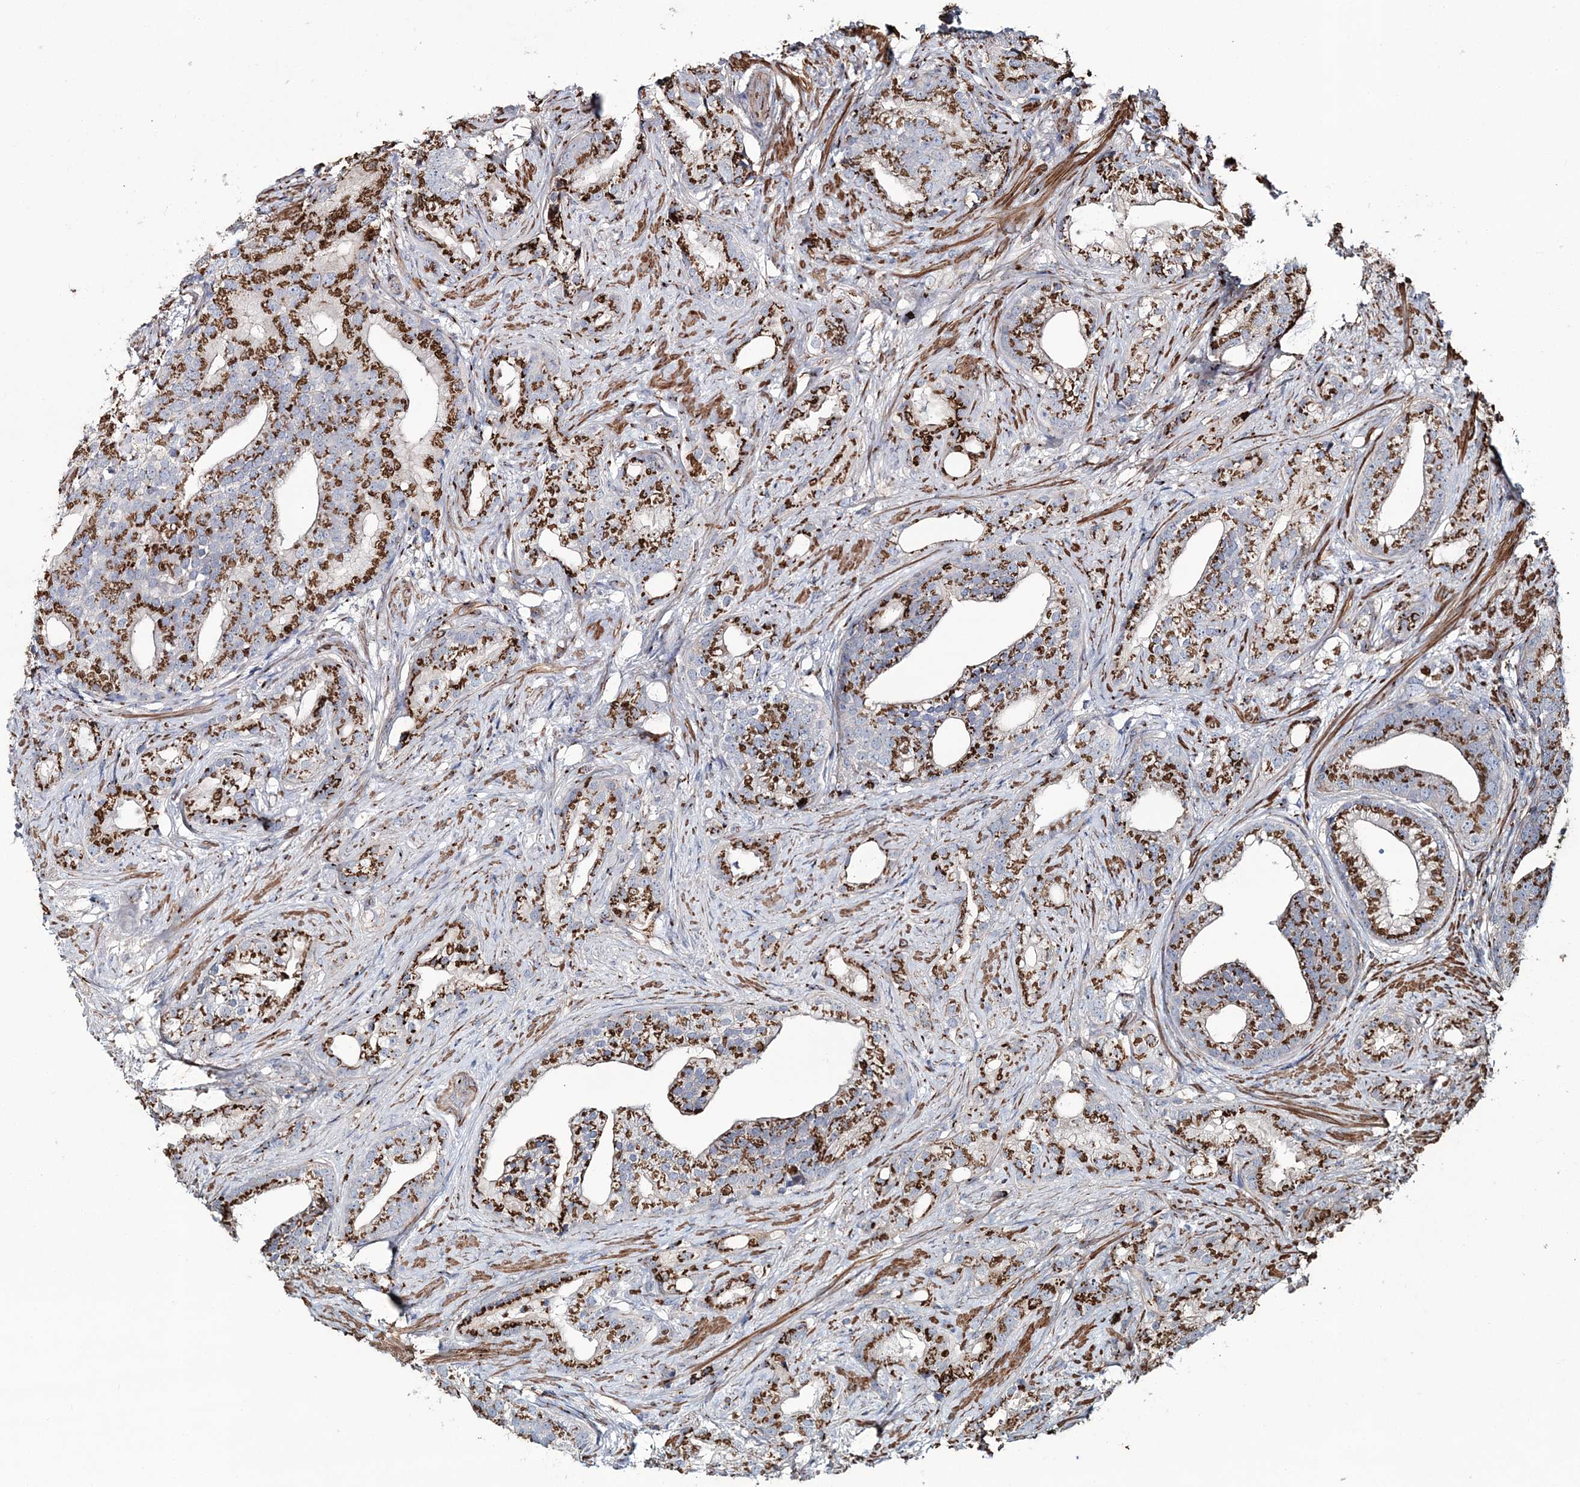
{"staining": {"intensity": "strong", "quantity": ">75%", "location": "cytoplasmic/membranous"}, "tissue": "prostate cancer", "cell_type": "Tumor cells", "image_type": "cancer", "snomed": [{"axis": "morphology", "description": "Adenocarcinoma, Low grade"}, {"axis": "topography", "description": "Prostate"}], "caption": "Strong cytoplasmic/membranous positivity for a protein is identified in about >75% of tumor cells of prostate low-grade adenocarcinoma using immunohistochemistry.", "gene": "MAN1A2", "patient": {"sex": "male", "age": 71}}